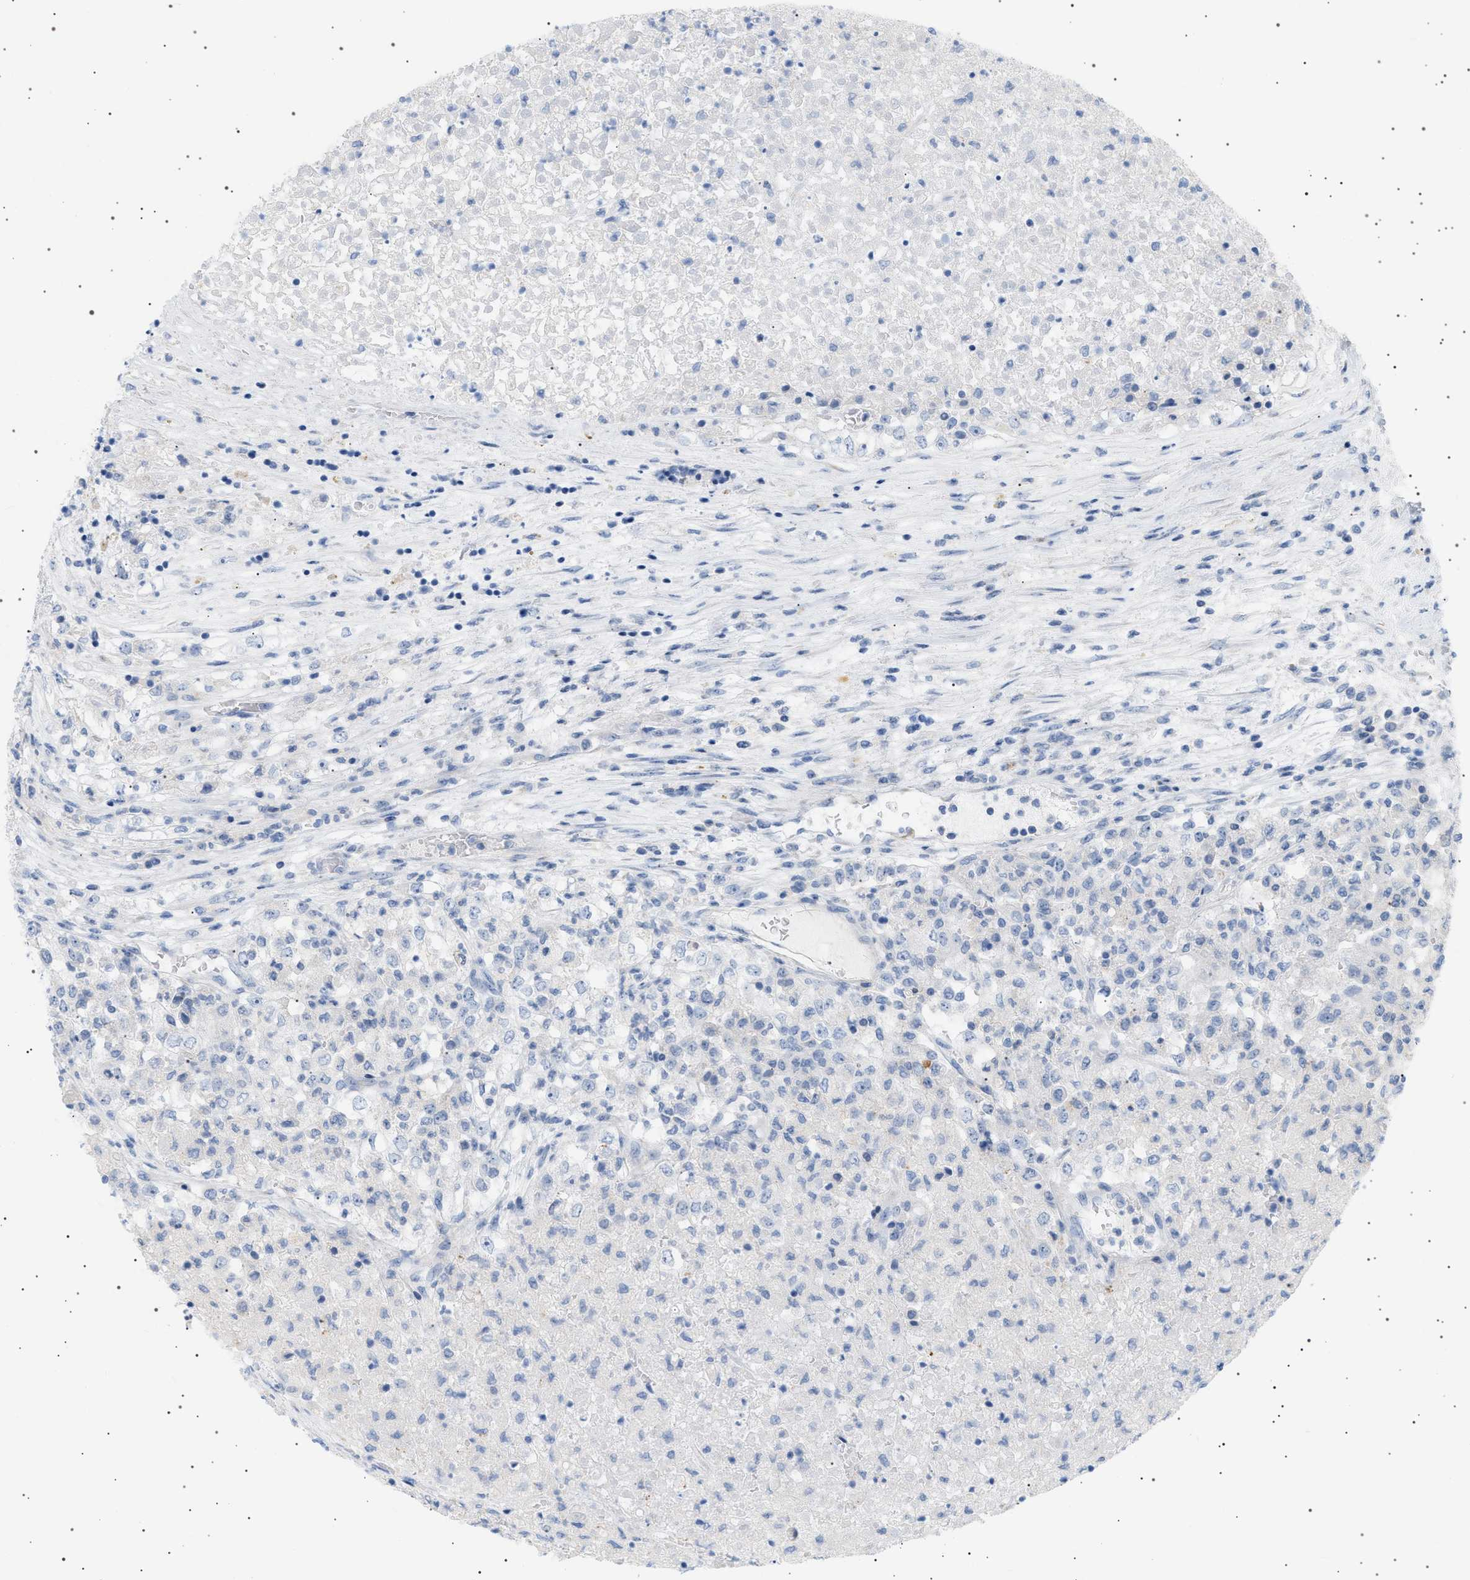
{"staining": {"intensity": "negative", "quantity": "none", "location": "none"}, "tissue": "renal cancer", "cell_type": "Tumor cells", "image_type": "cancer", "snomed": [{"axis": "morphology", "description": "Adenocarcinoma, NOS"}, {"axis": "topography", "description": "Kidney"}], "caption": "Immunohistochemical staining of renal adenocarcinoma demonstrates no significant staining in tumor cells. (Brightfield microscopy of DAB immunohistochemistry (IHC) at high magnification).", "gene": "ADCY10", "patient": {"sex": "female", "age": 54}}